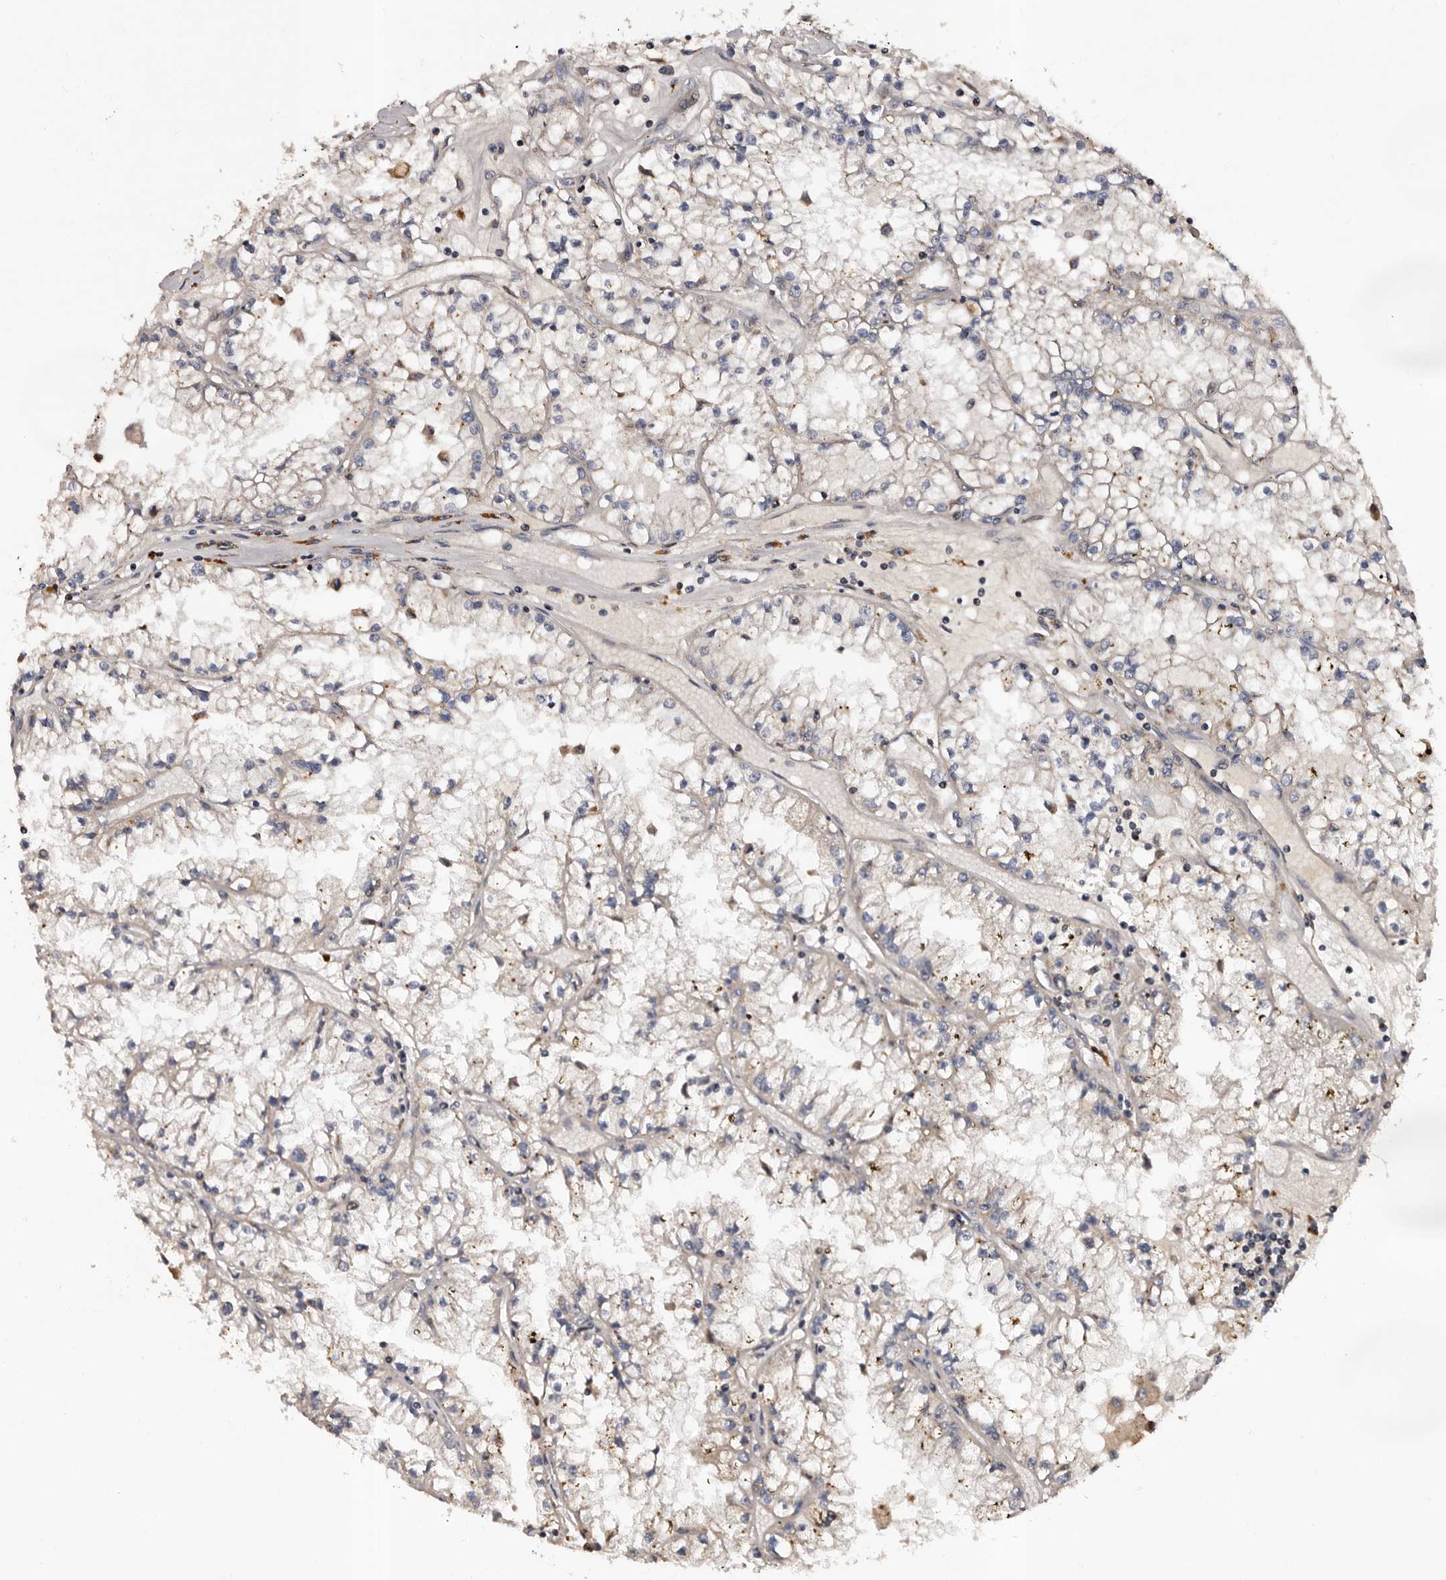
{"staining": {"intensity": "negative", "quantity": "none", "location": "none"}, "tissue": "renal cancer", "cell_type": "Tumor cells", "image_type": "cancer", "snomed": [{"axis": "morphology", "description": "Adenocarcinoma, NOS"}, {"axis": "topography", "description": "Kidney"}], "caption": "This is an IHC histopathology image of human renal cancer. There is no expression in tumor cells.", "gene": "ADCK5", "patient": {"sex": "male", "age": 56}}